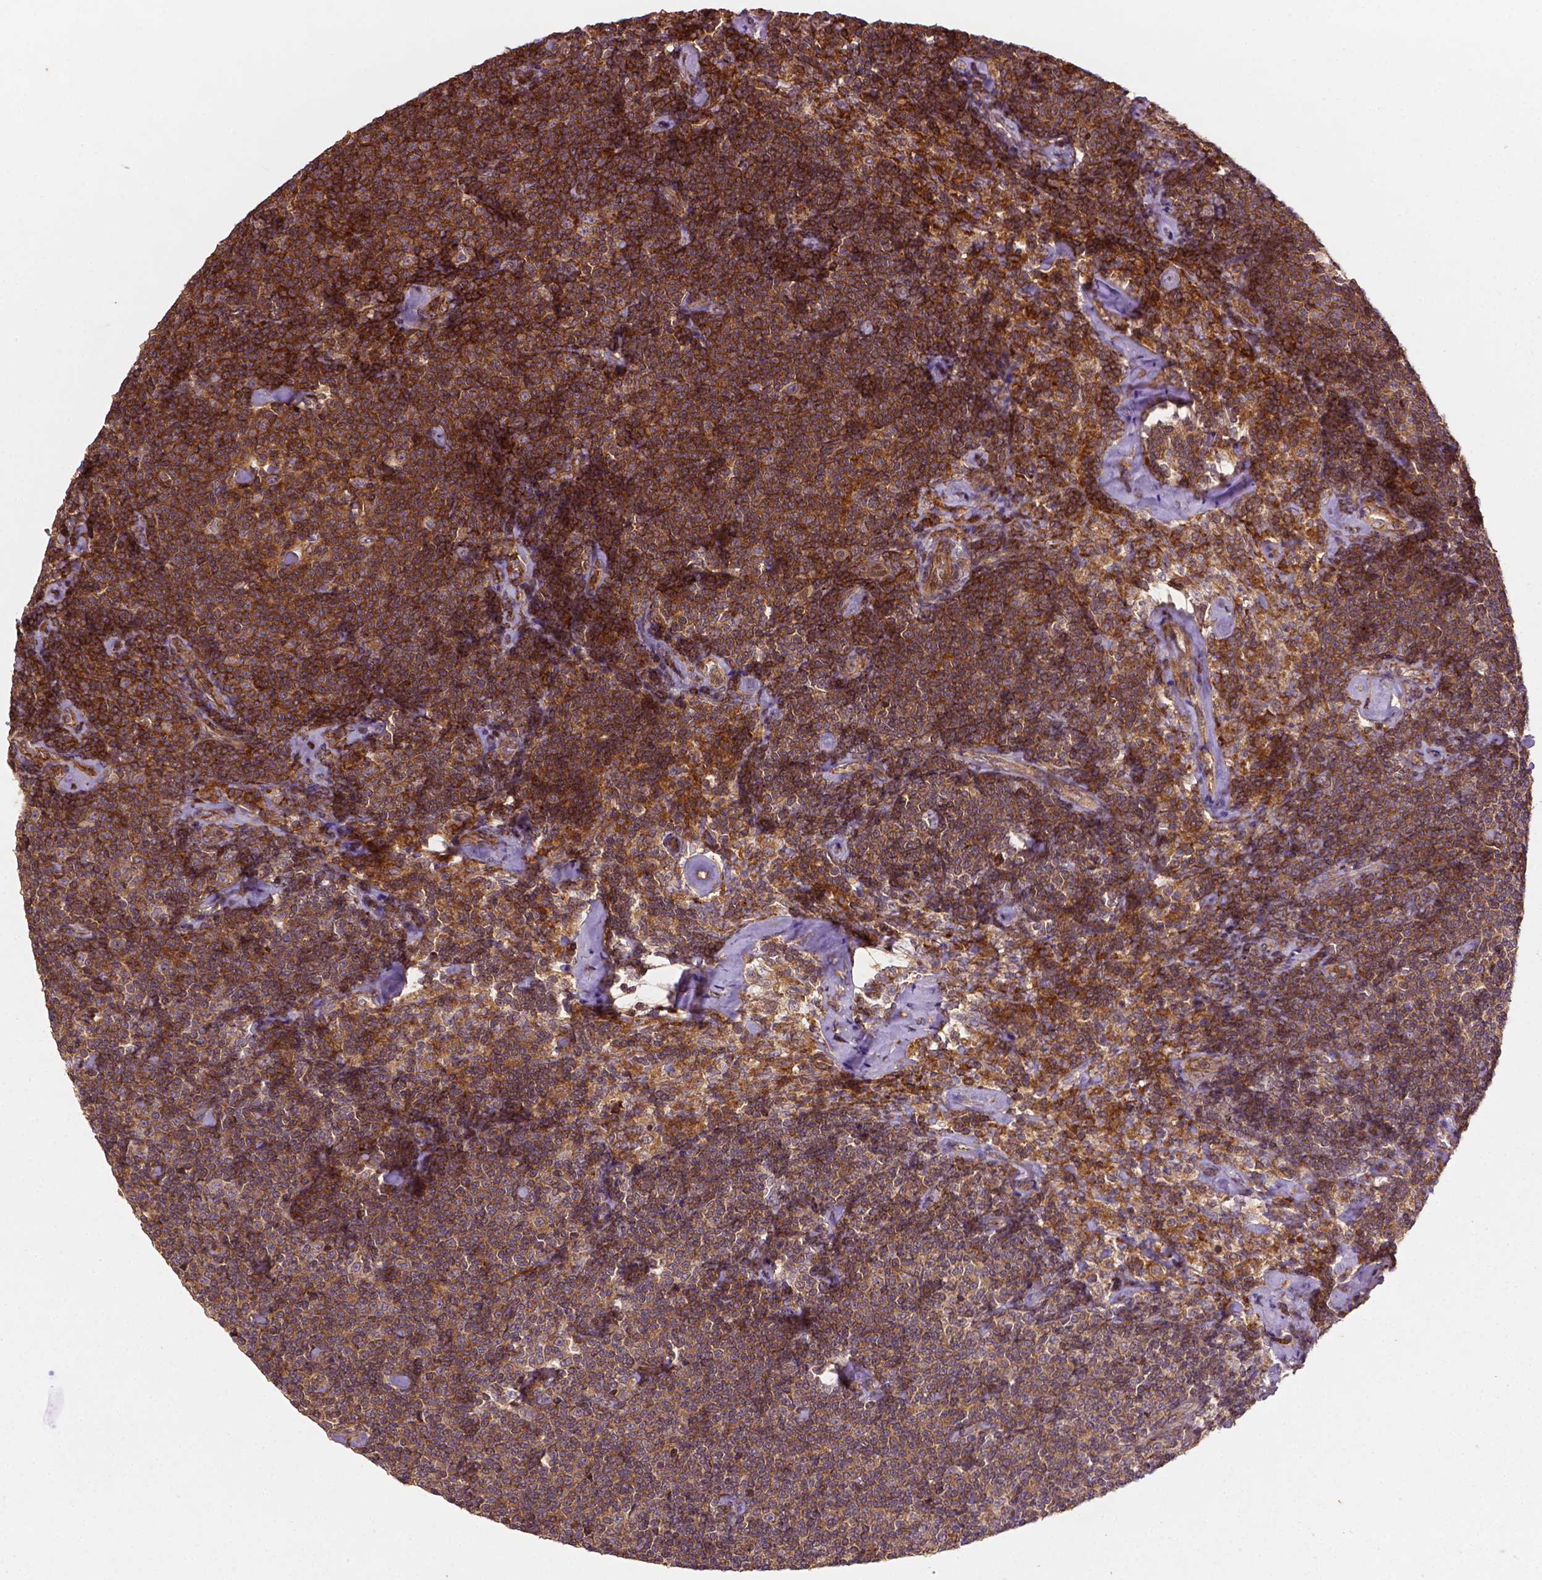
{"staining": {"intensity": "moderate", "quantity": ">75%", "location": "cytoplasmic/membranous"}, "tissue": "lymphoma", "cell_type": "Tumor cells", "image_type": "cancer", "snomed": [{"axis": "morphology", "description": "Malignant lymphoma, non-Hodgkin's type, Low grade"}, {"axis": "topography", "description": "Lymph node"}], "caption": "Approximately >75% of tumor cells in lymphoma show moderate cytoplasmic/membranous protein staining as visualized by brown immunohistochemical staining.", "gene": "ZMYND19", "patient": {"sex": "male", "age": 81}}